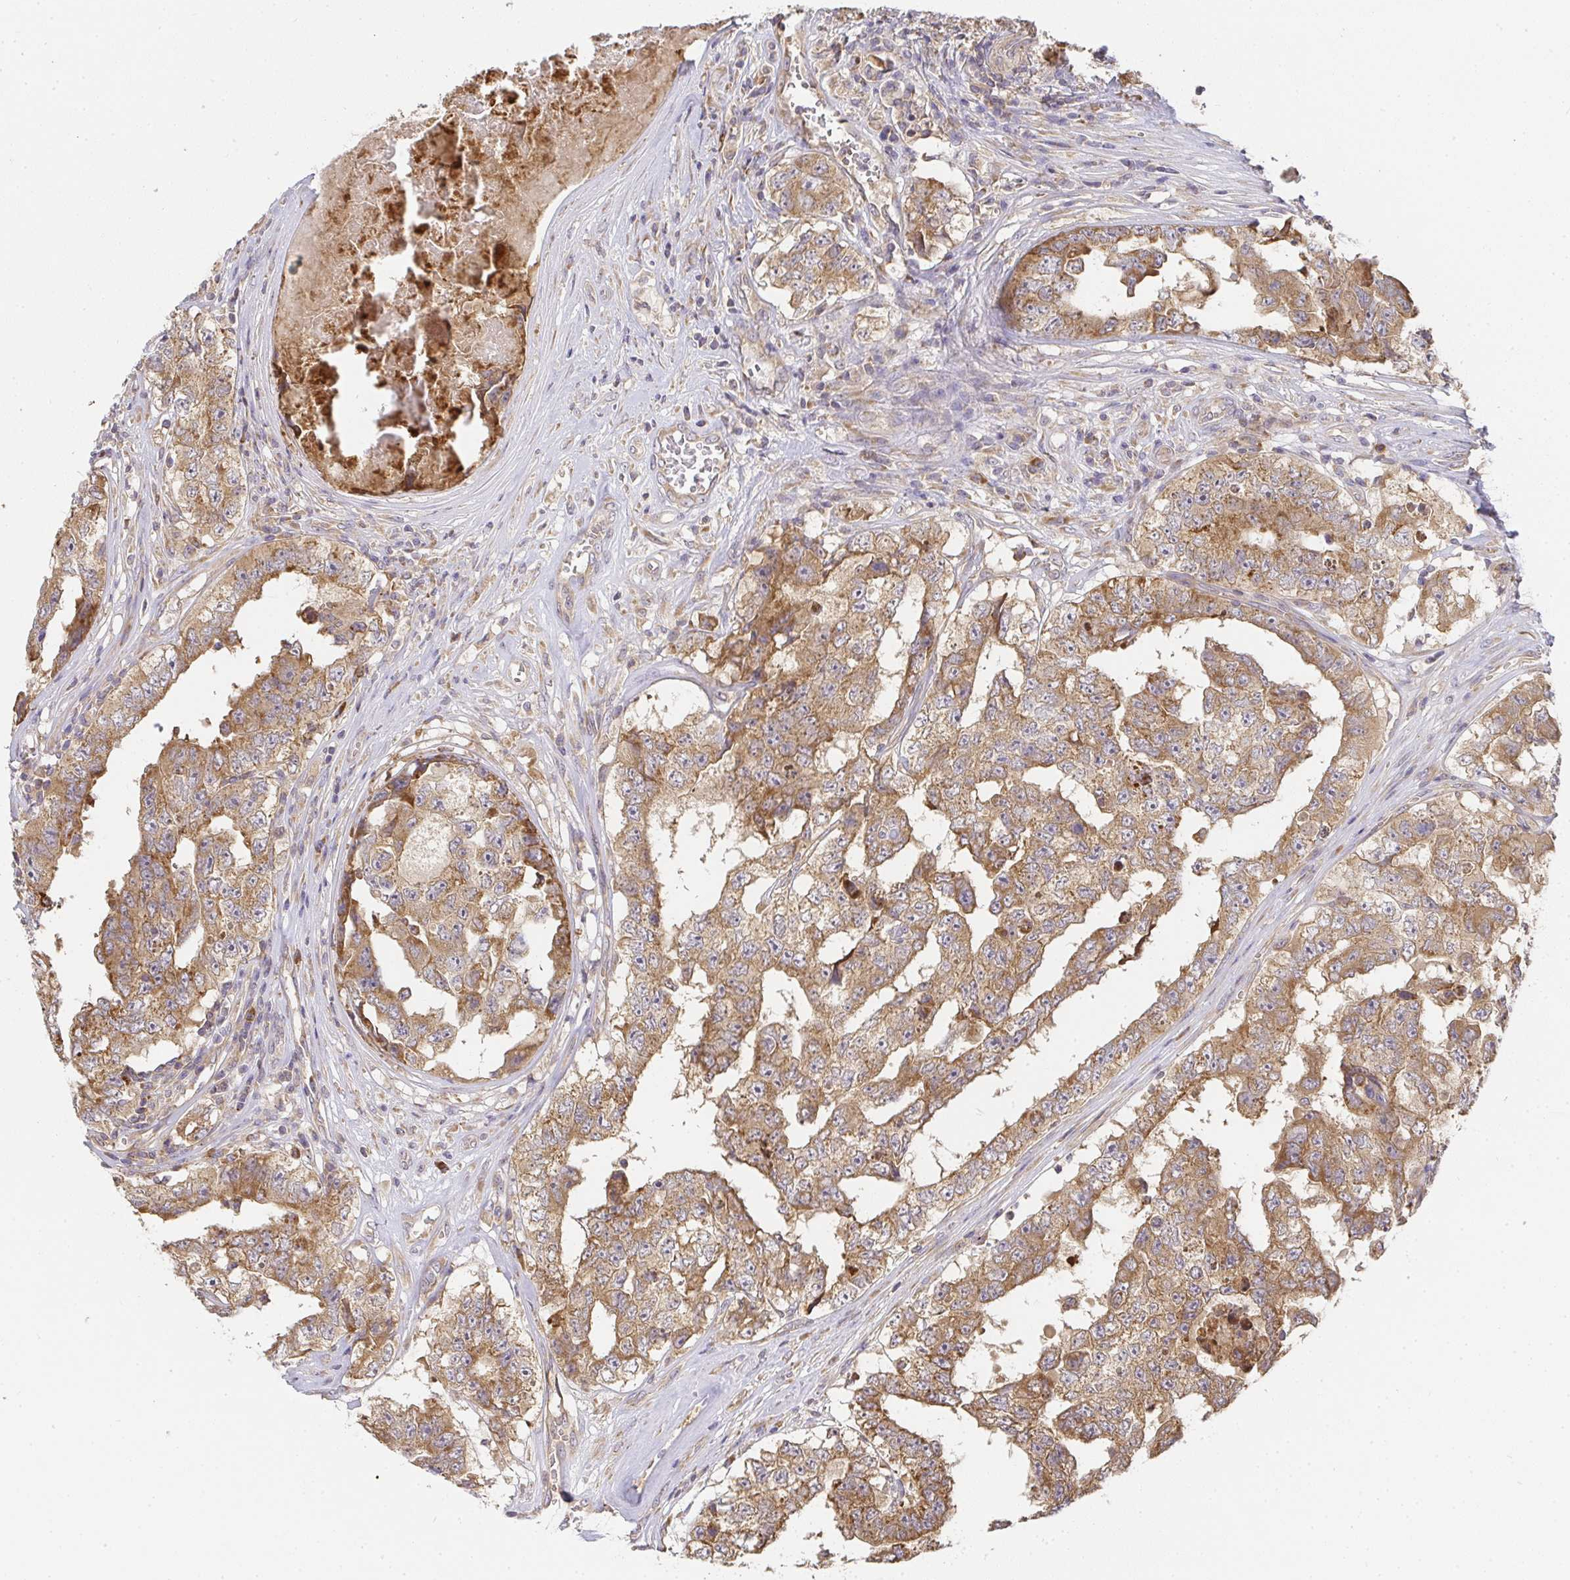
{"staining": {"intensity": "moderate", "quantity": ">75%", "location": "cytoplasmic/membranous"}, "tissue": "testis cancer", "cell_type": "Tumor cells", "image_type": "cancer", "snomed": [{"axis": "morphology", "description": "Normal tissue, NOS"}, {"axis": "morphology", "description": "Carcinoma, Embryonal, NOS"}, {"axis": "topography", "description": "Testis"}, {"axis": "topography", "description": "Epididymis"}], "caption": "Human testis cancer (embryonal carcinoma) stained for a protein (brown) exhibits moderate cytoplasmic/membranous positive positivity in approximately >75% of tumor cells.", "gene": "SLC35B3", "patient": {"sex": "male", "age": 25}}